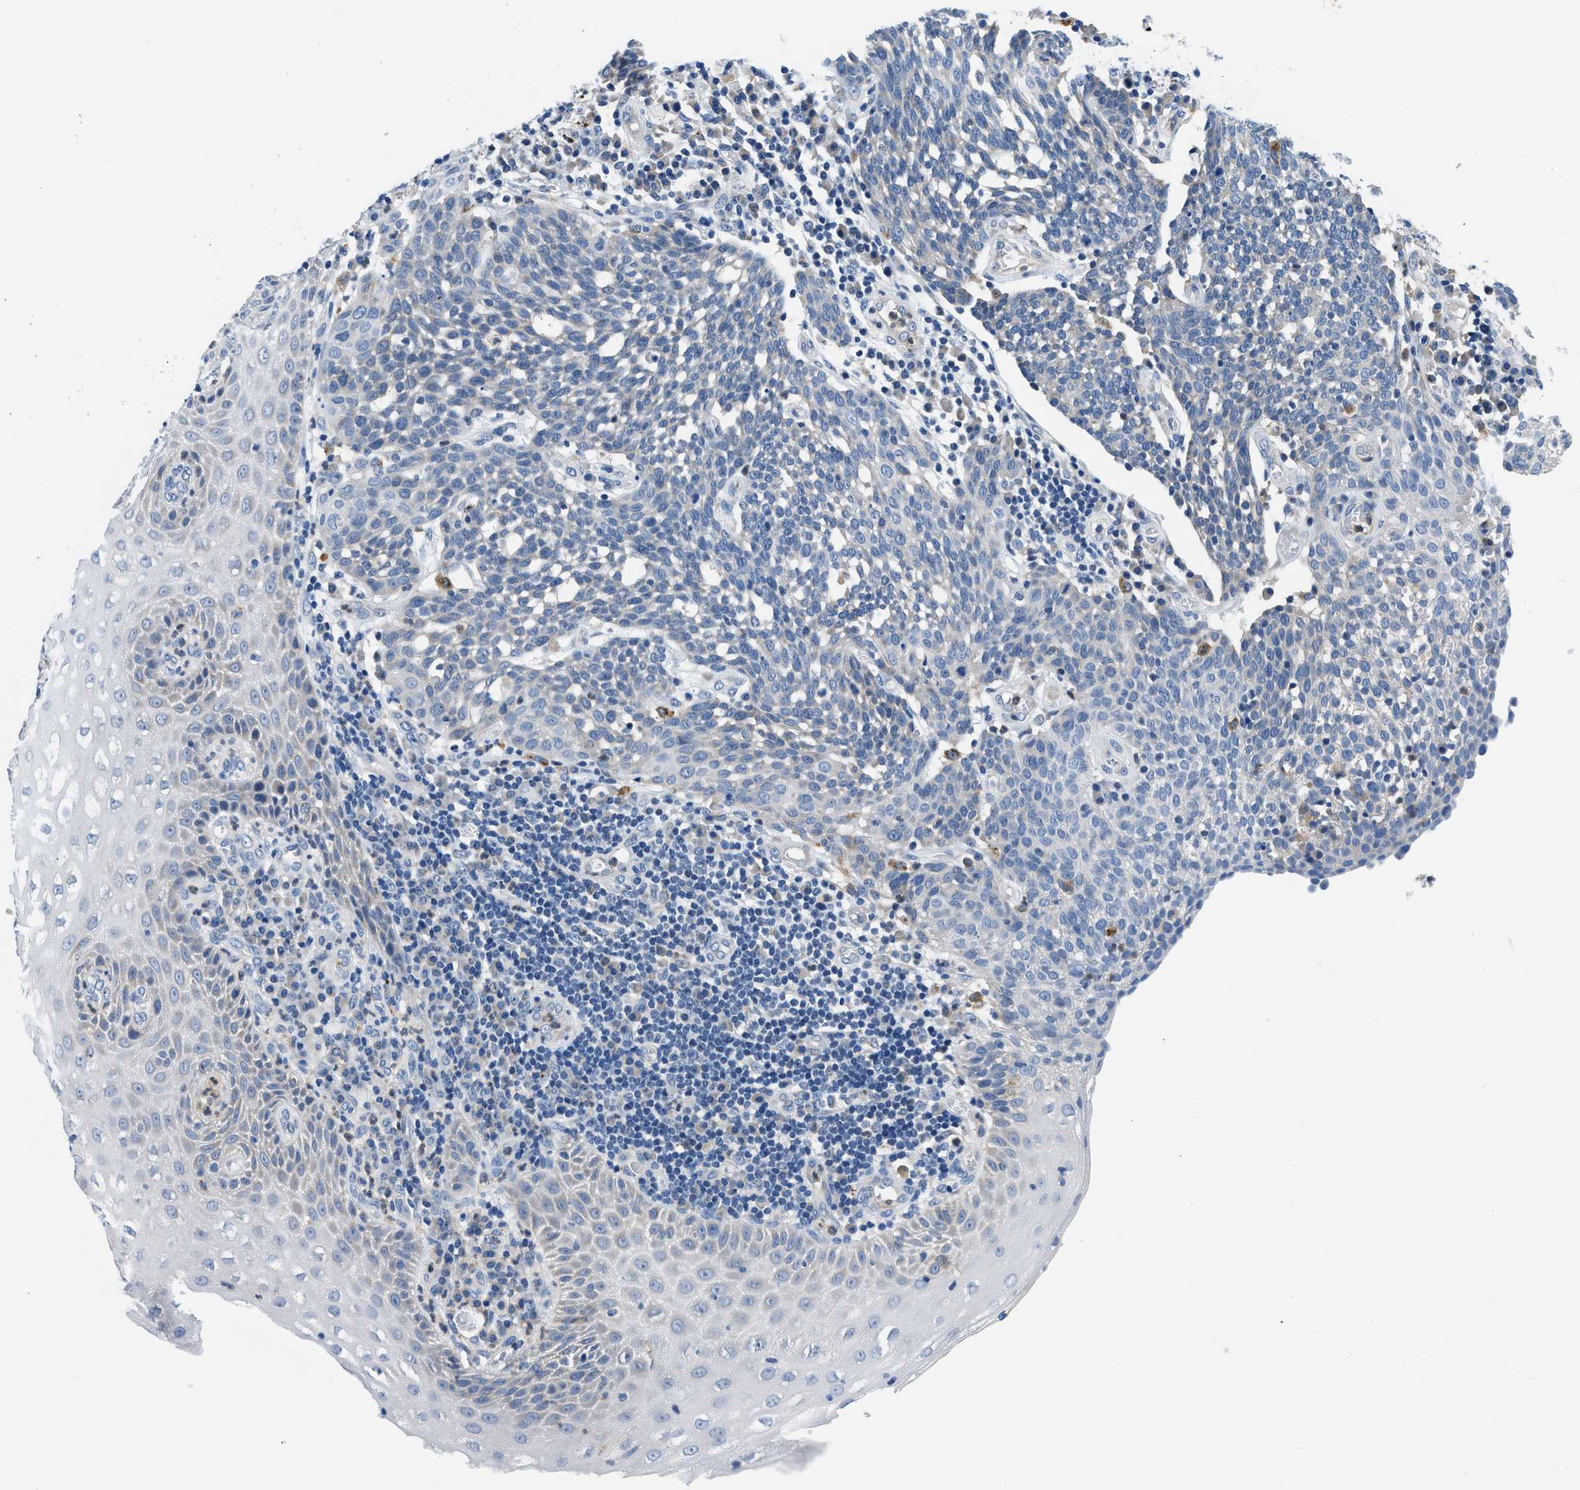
{"staining": {"intensity": "negative", "quantity": "none", "location": "none"}, "tissue": "cervical cancer", "cell_type": "Tumor cells", "image_type": "cancer", "snomed": [{"axis": "morphology", "description": "Squamous cell carcinoma, NOS"}, {"axis": "topography", "description": "Cervix"}], "caption": "Tumor cells show no significant protein expression in cervical squamous cell carcinoma. (Stains: DAB immunohistochemistry (IHC) with hematoxylin counter stain, Microscopy: brightfield microscopy at high magnification).", "gene": "ADGRE3", "patient": {"sex": "female", "age": 34}}